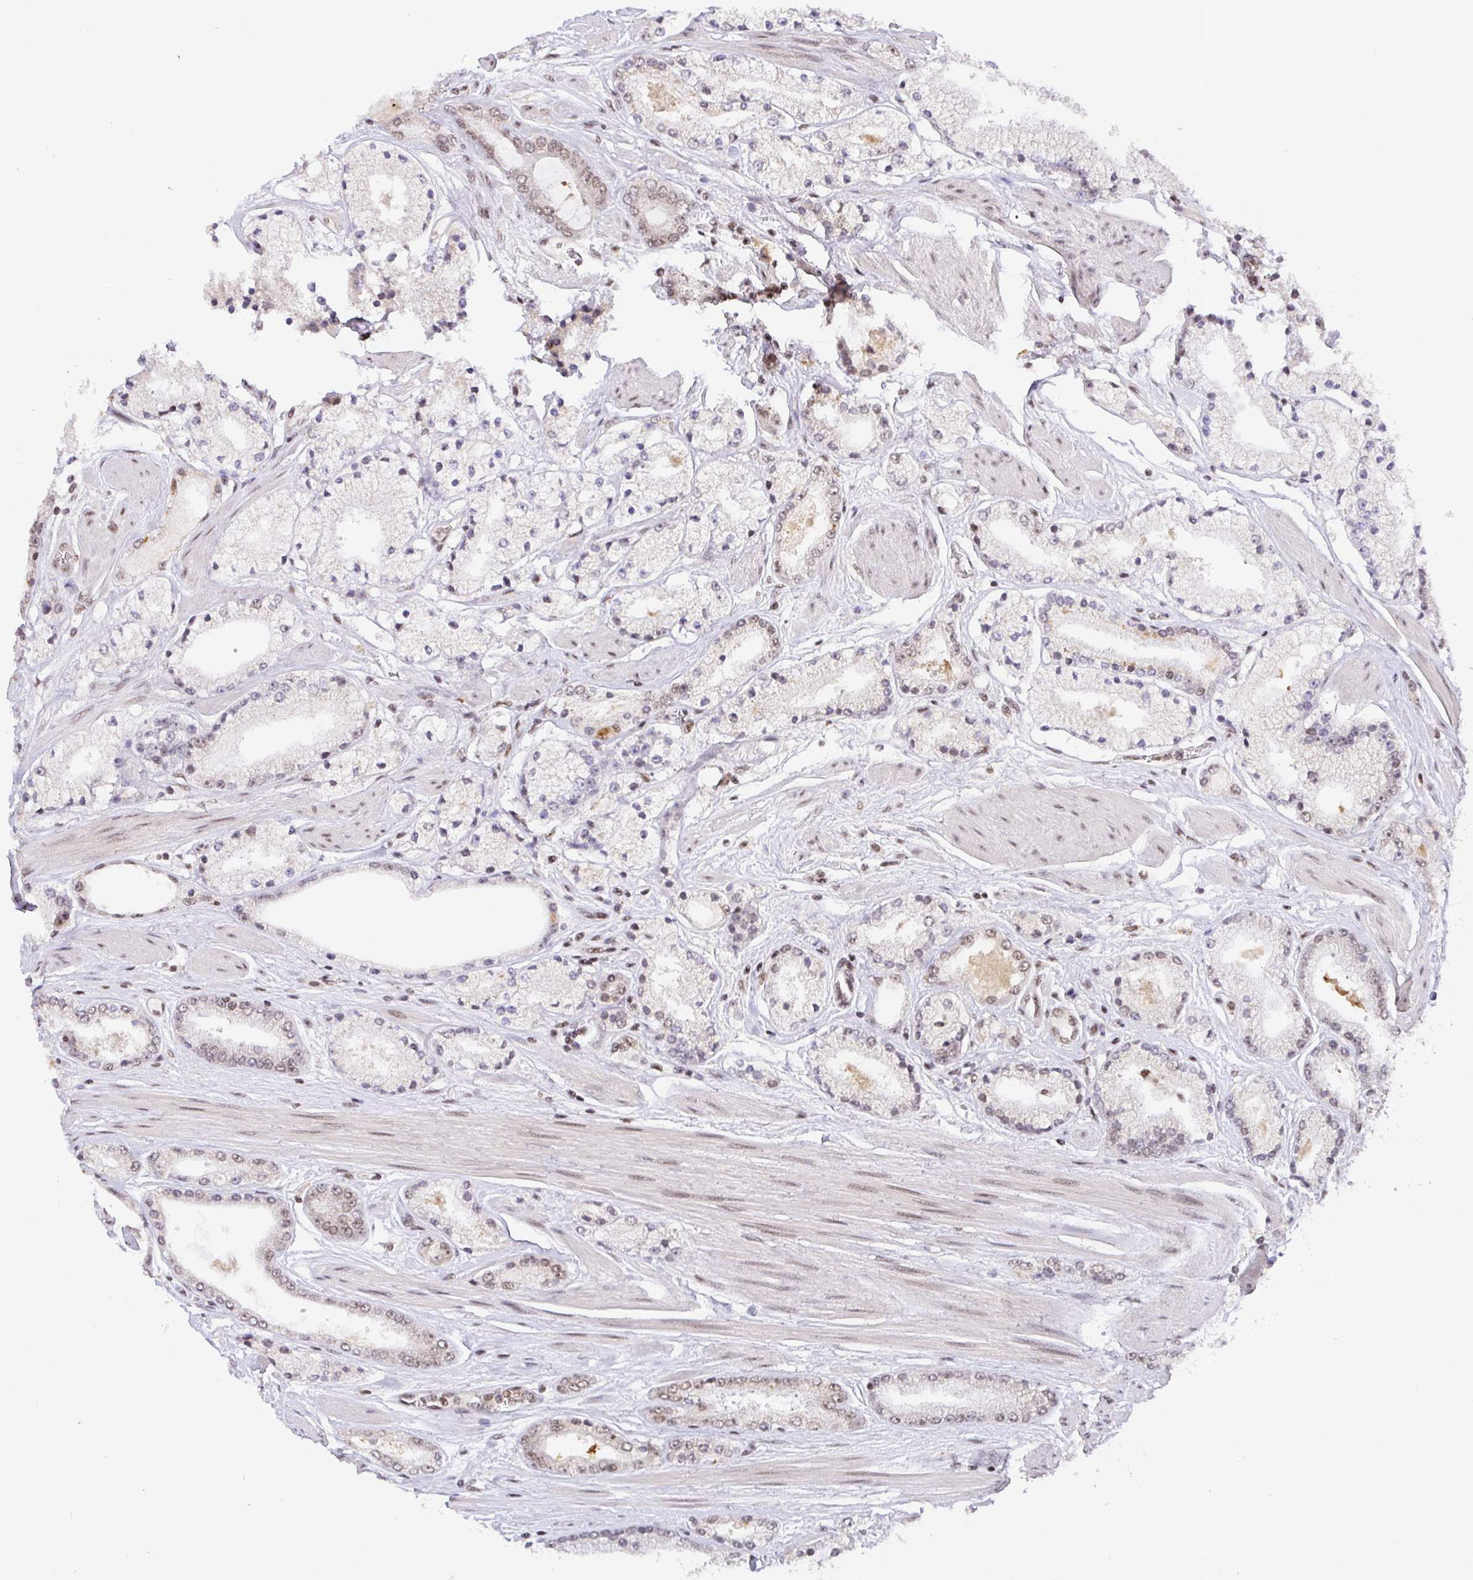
{"staining": {"intensity": "weak", "quantity": "25%-75%", "location": "nuclear"}, "tissue": "prostate cancer", "cell_type": "Tumor cells", "image_type": "cancer", "snomed": [{"axis": "morphology", "description": "Adenocarcinoma, High grade"}, {"axis": "topography", "description": "Prostate"}], "caption": "Prostate cancer (adenocarcinoma (high-grade)) stained with a protein marker reveals weak staining in tumor cells.", "gene": "USF1", "patient": {"sex": "male", "age": 63}}